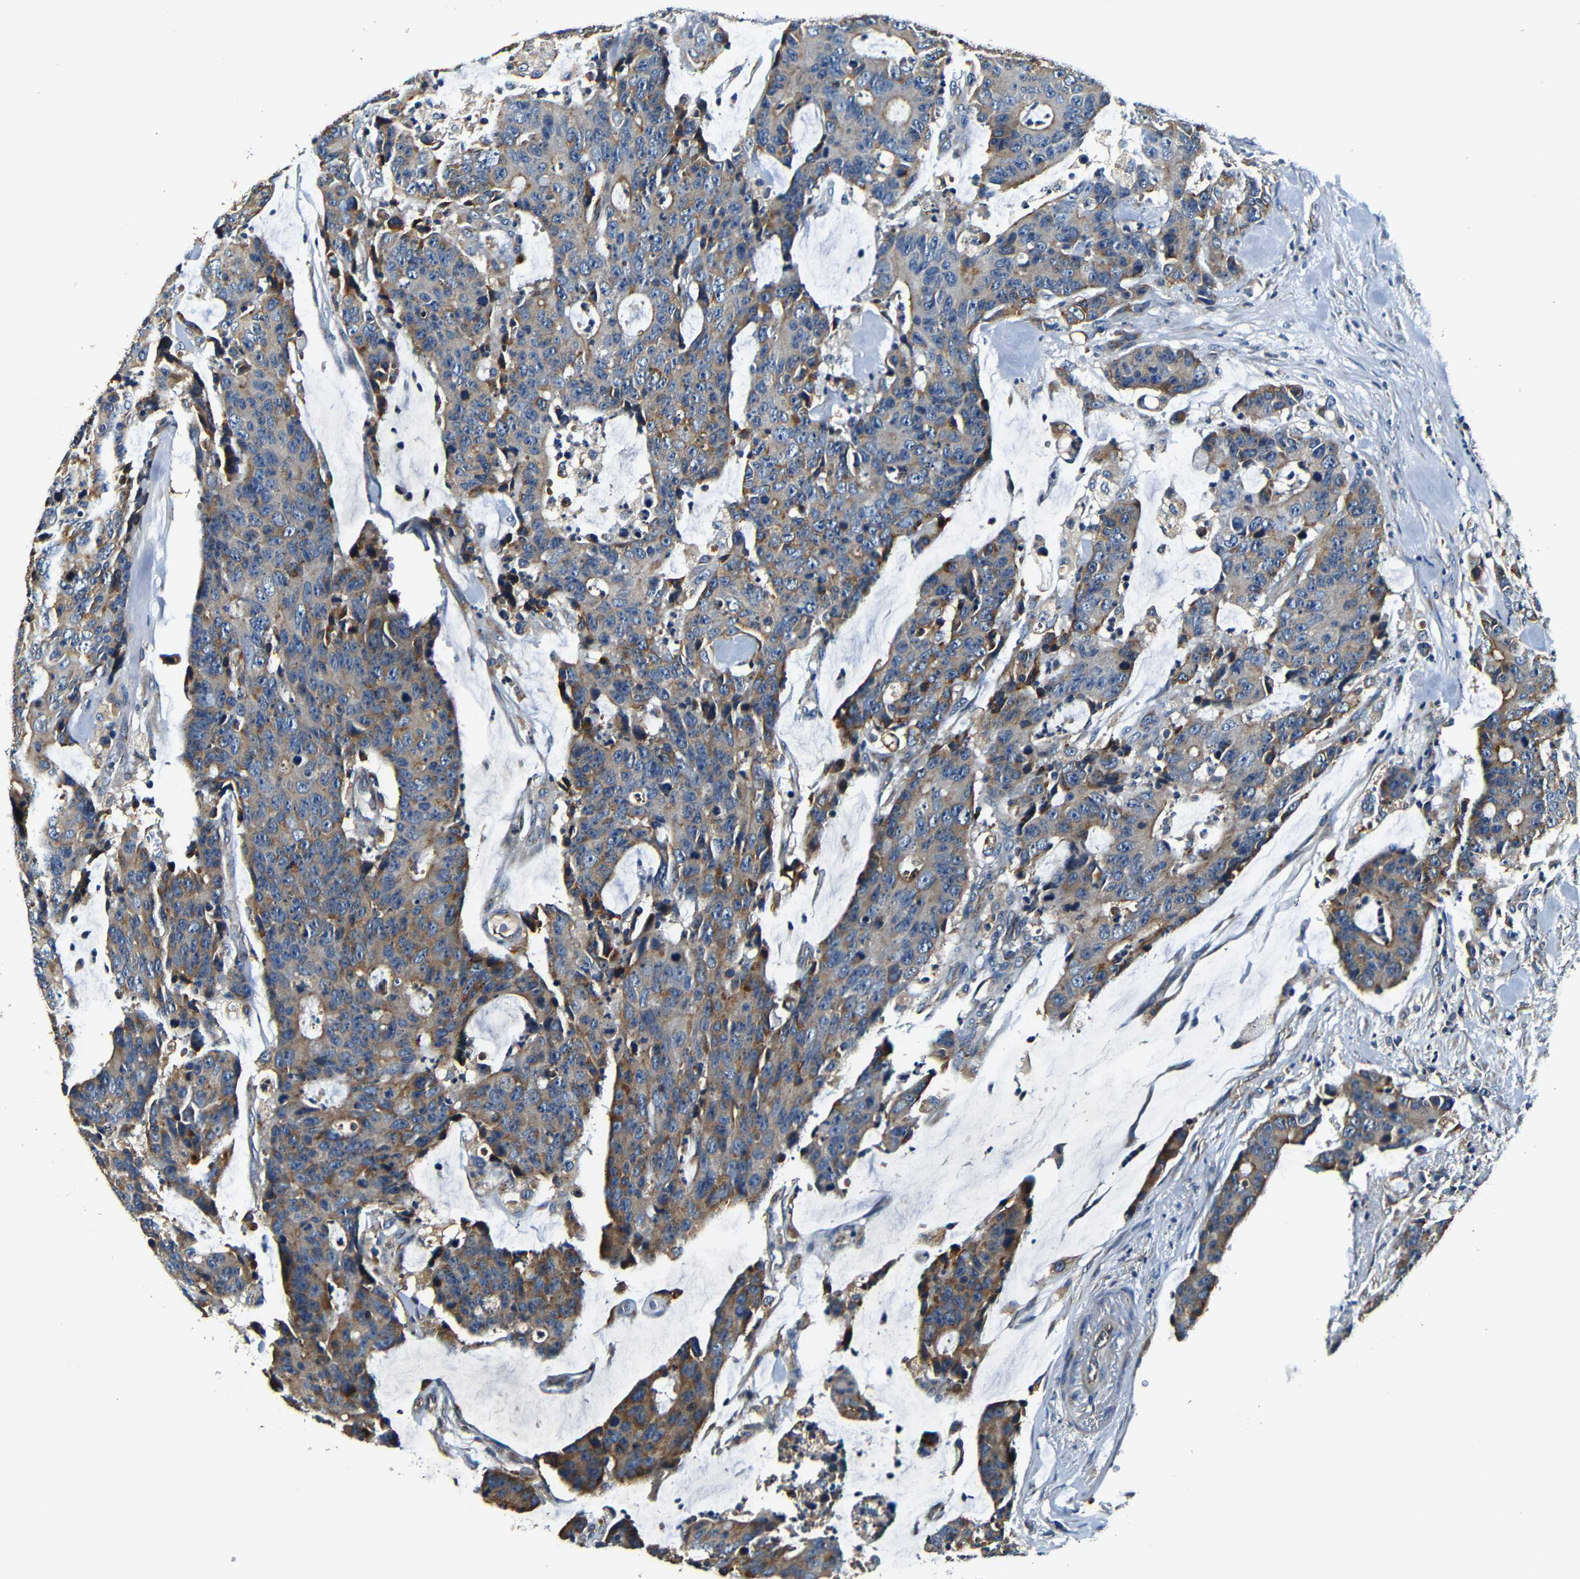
{"staining": {"intensity": "moderate", "quantity": ">75%", "location": "cytoplasmic/membranous"}, "tissue": "colorectal cancer", "cell_type": "Tumor cells", "image_type": "cancer", "snomed": [{"axis": "morphology", "description": "Adenocarcinoma, NOS"}, {"axis": "topography", "description": "Colon"}], "caption": "Moderate cytoplasmic/membranous protein expression is present in about >75% of tumor cells in colorectal cancer.", "gene": "MTX1", "patient": {"sex": "female", "age": 86}}